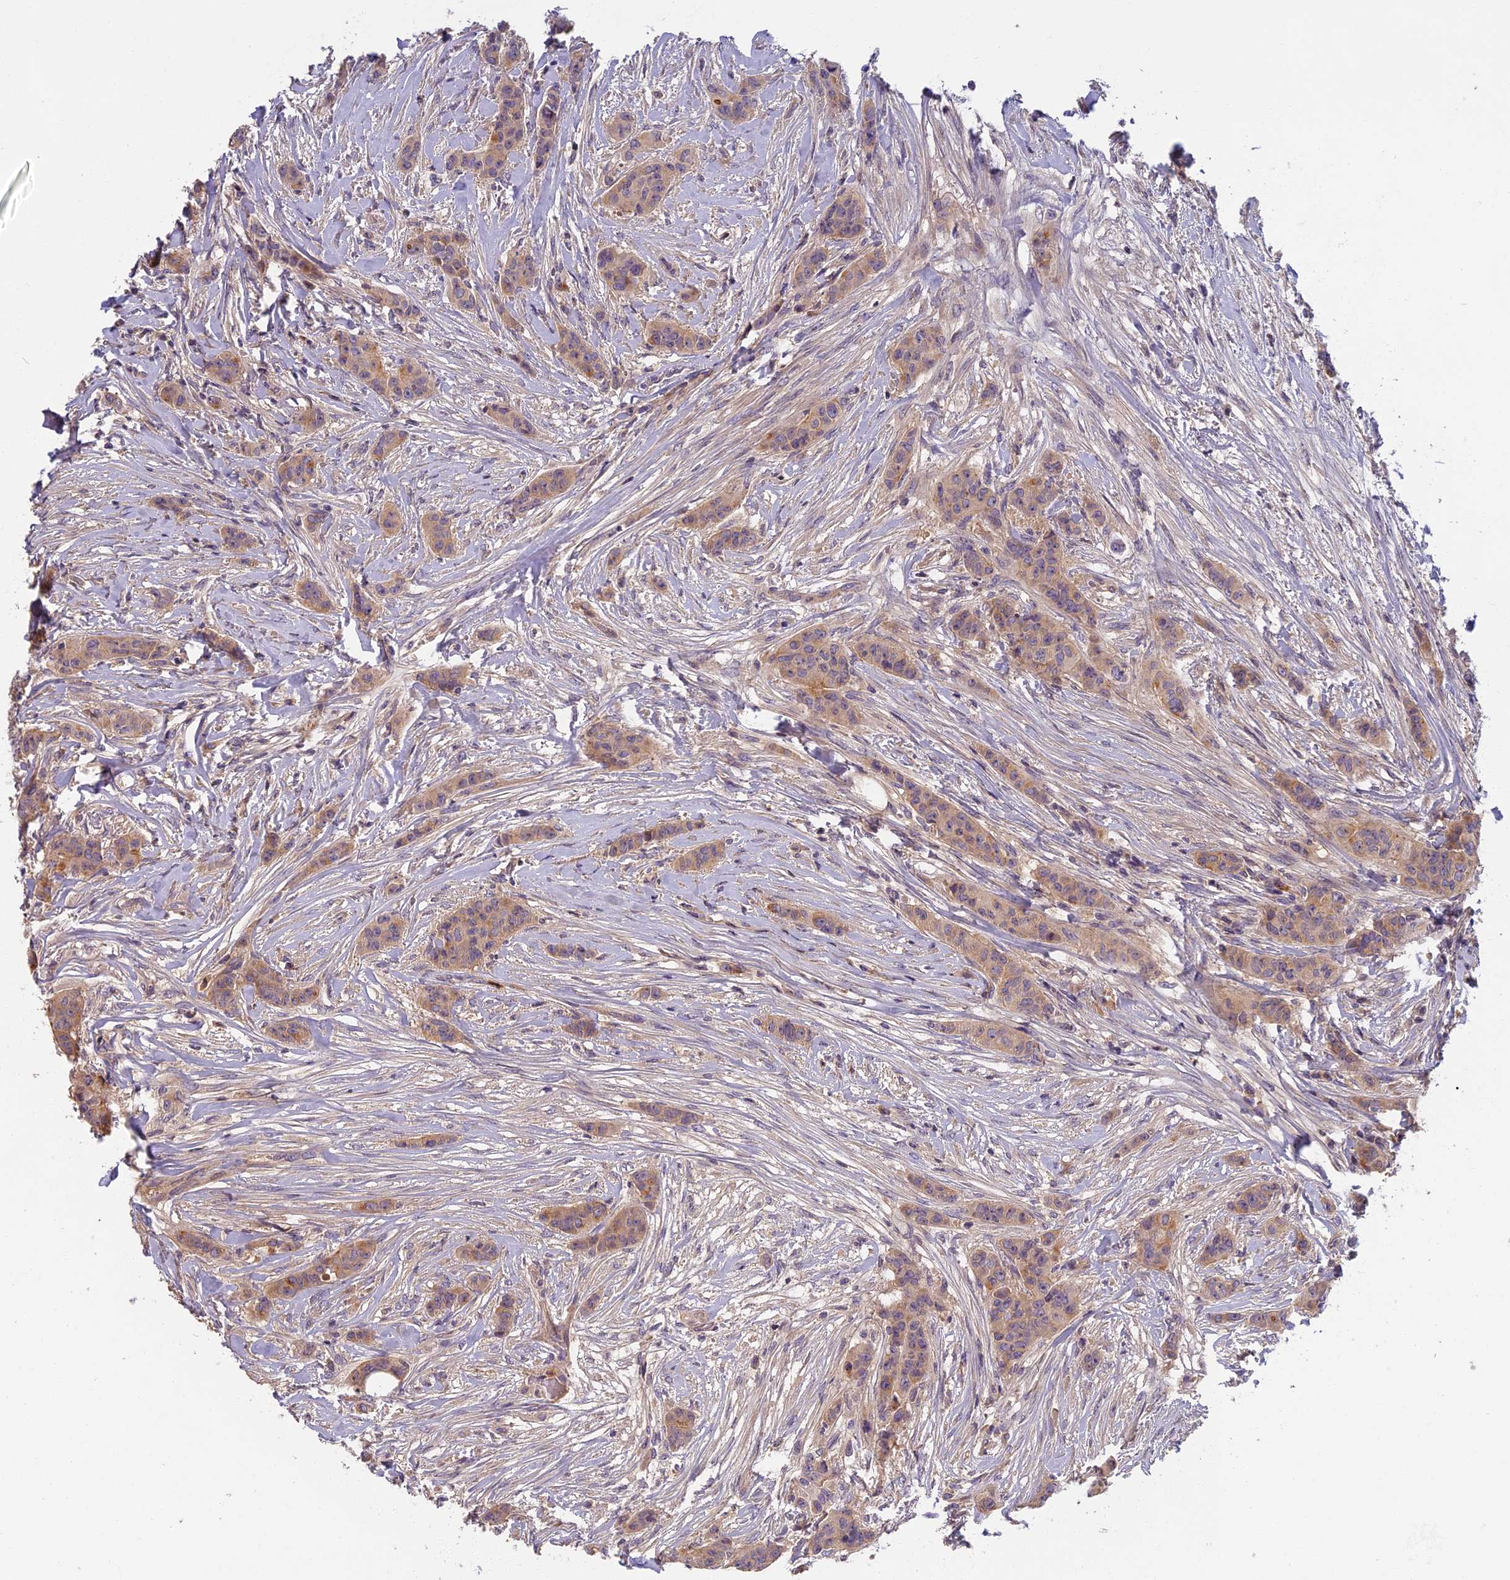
{"staining": {"intensity": "weak", "quantity": ">75%", "location": "cytoplasmic/membranous"}, "tissue": "breast cancer", "cell_type": "Tumor cells", "image_type": "cancer", "snomed": [{"axis": "morphology", "description": "Duct carcinoma"}, {"axis": "topography", "description": "Breast"}], "caption": "An immunohistochemistry micrograph of neoplastic tissue is shown. Protein staining in brown highlights weak cytoplasmic/membranous positivity in breast cancer (infiltrating ductal carcinoma) within tumor cells.", "gene": "AP4E1", "patient": {"sex": "female", "age": 40}}